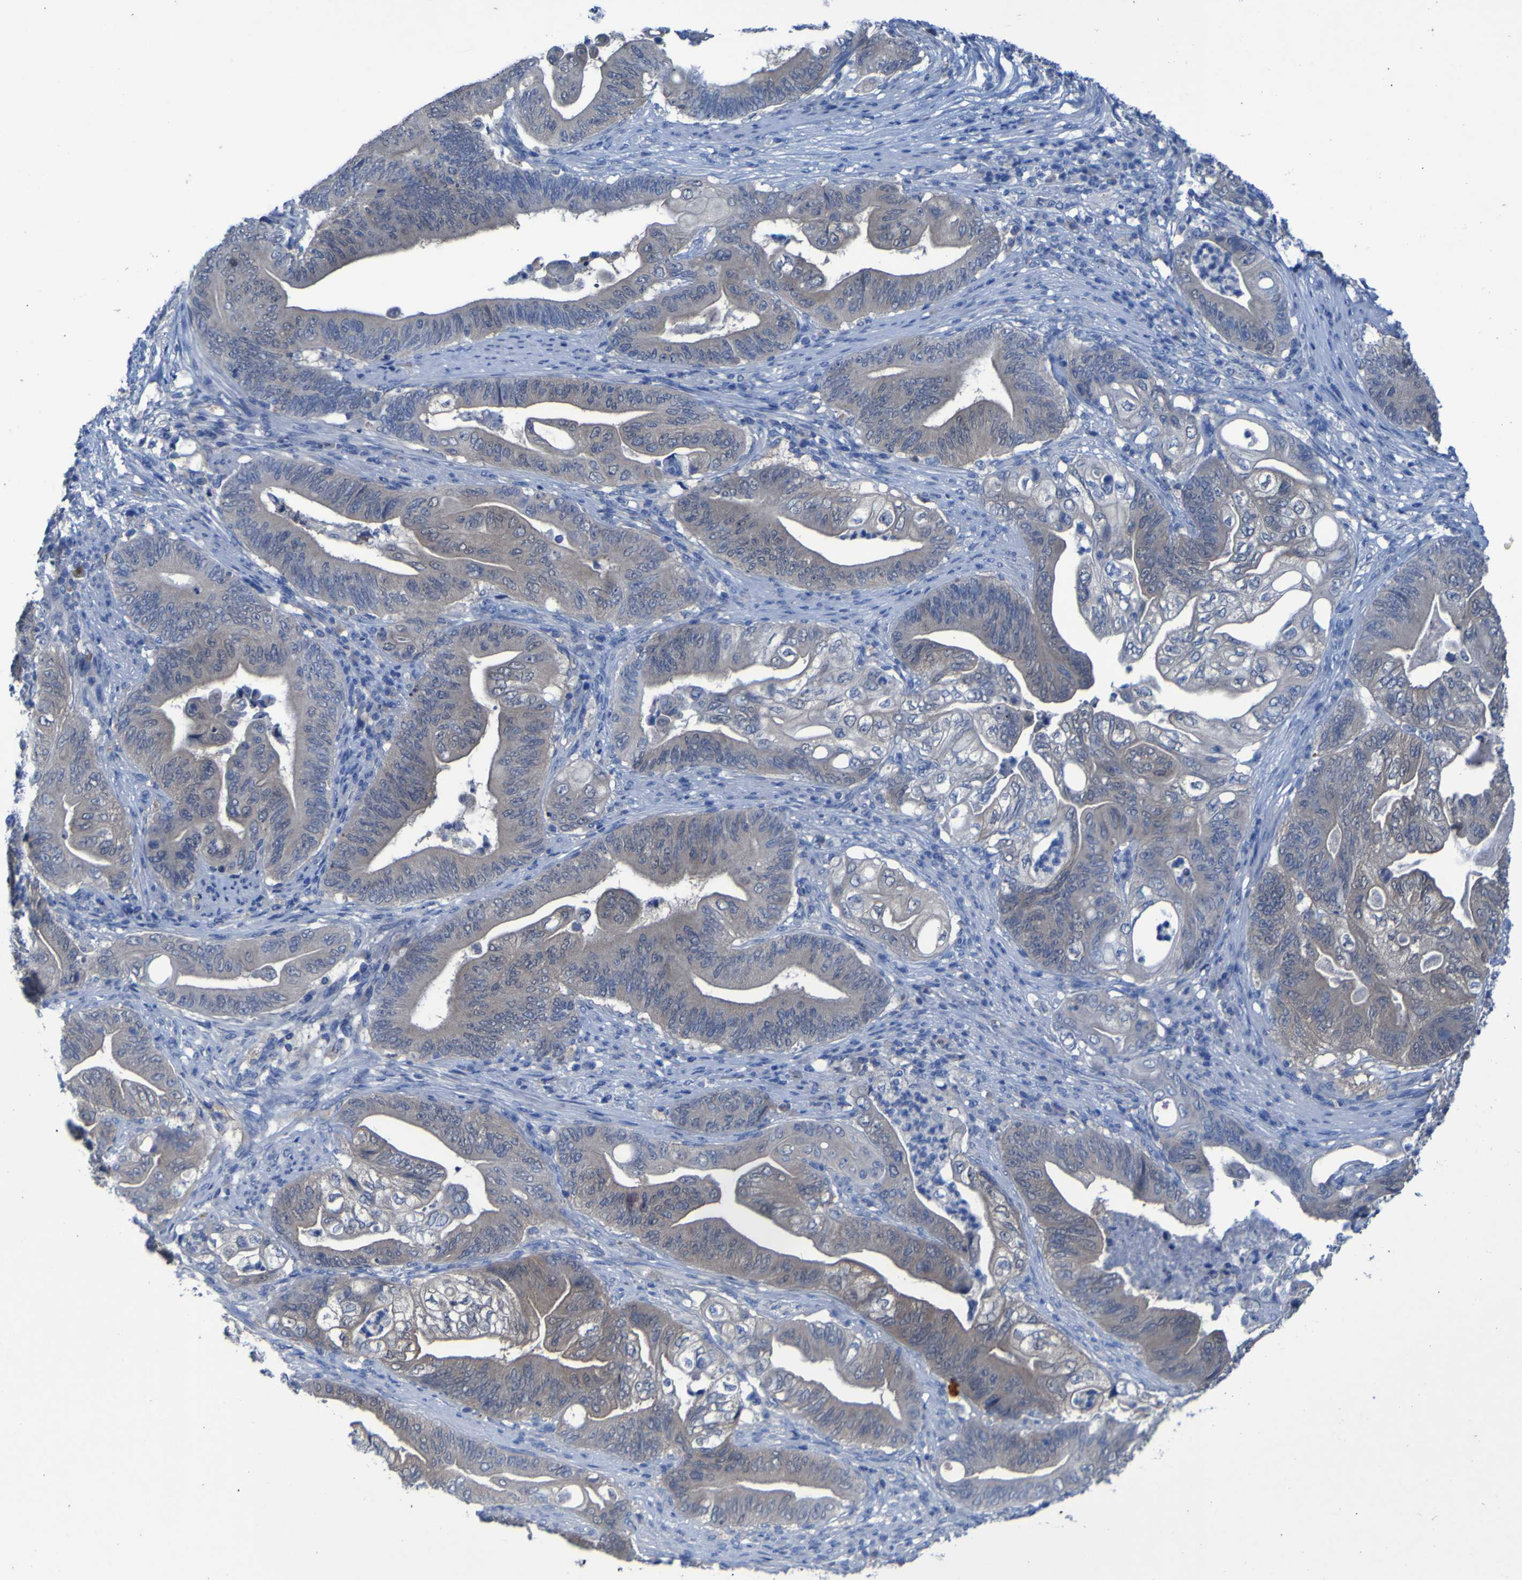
{"staining": {"intensity": "weak", "quantity": "<25%", "location": "cytoplasmic/membranous"}, "tissue": "stomach cancer", "cell_type": "Tumor cells", "image_type": "cancer", "snomed": [{"axis": "morphology", "description": "Adenocarcinoma, NOS"}, {"axis": "topography", "description": "Stomach"}], "caption": "Micrograph shows no significant protein staining in tumor cells of stomach cancer (adenocarcinoma).", "gene": "SGK2", "patient": {"sex": "female", "age": 73}}